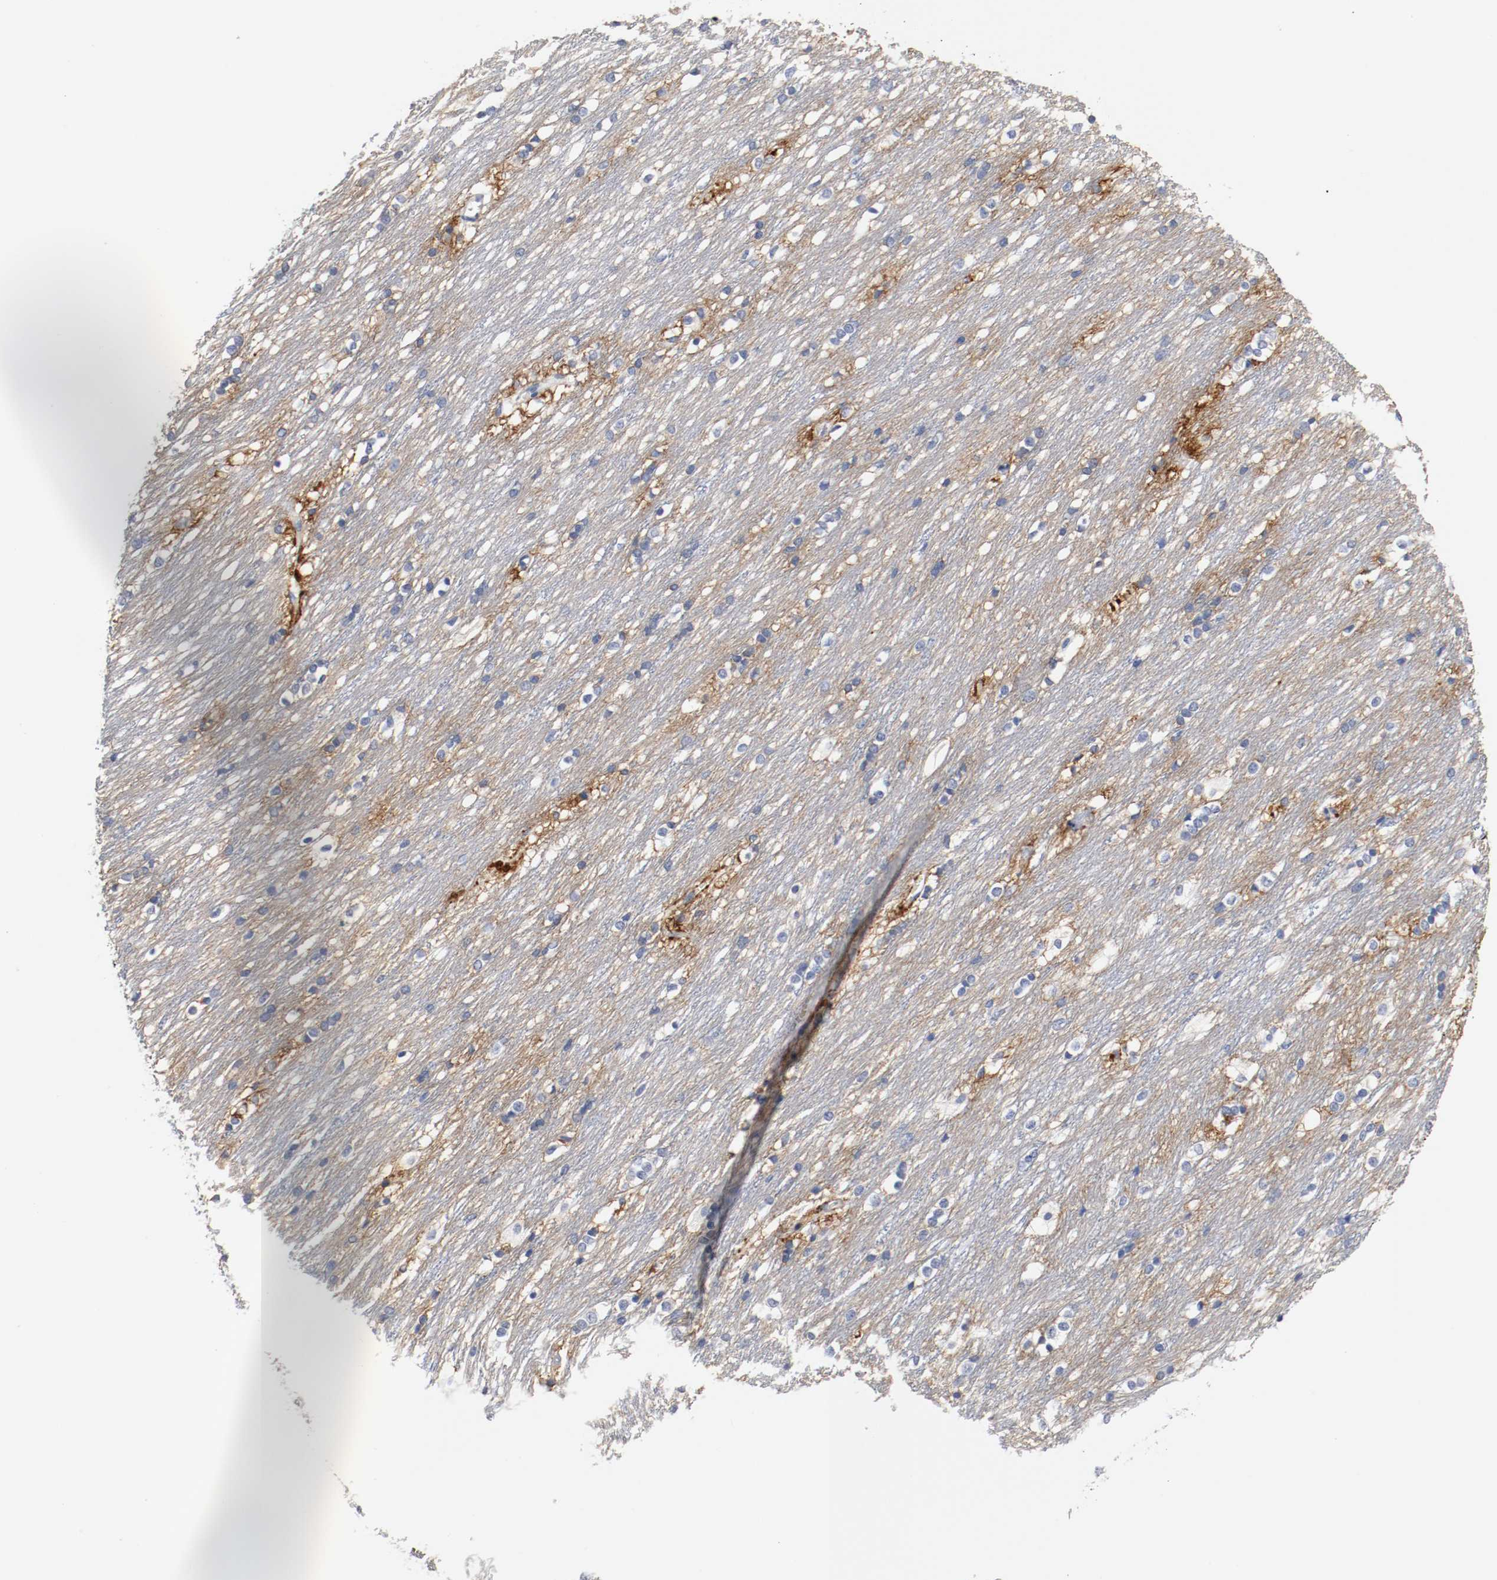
{"staining": {"intensity": "negative", "quantity": "none", "location": "none"}, "tissue": "caudate", "cell_type": "Glial cells", "image_type": "normal", "snomed": [{"axis": "morphology", "description": "Normal tissue, NOS"}, {"axis": "topography", "description": "Lateral ventricle wall"}], "caption": "Protein analysis of benign caudate exhibits no significant positivity in glial cells.", "gene": "TNC", "patient": {"sex": "female", "age": 19}}